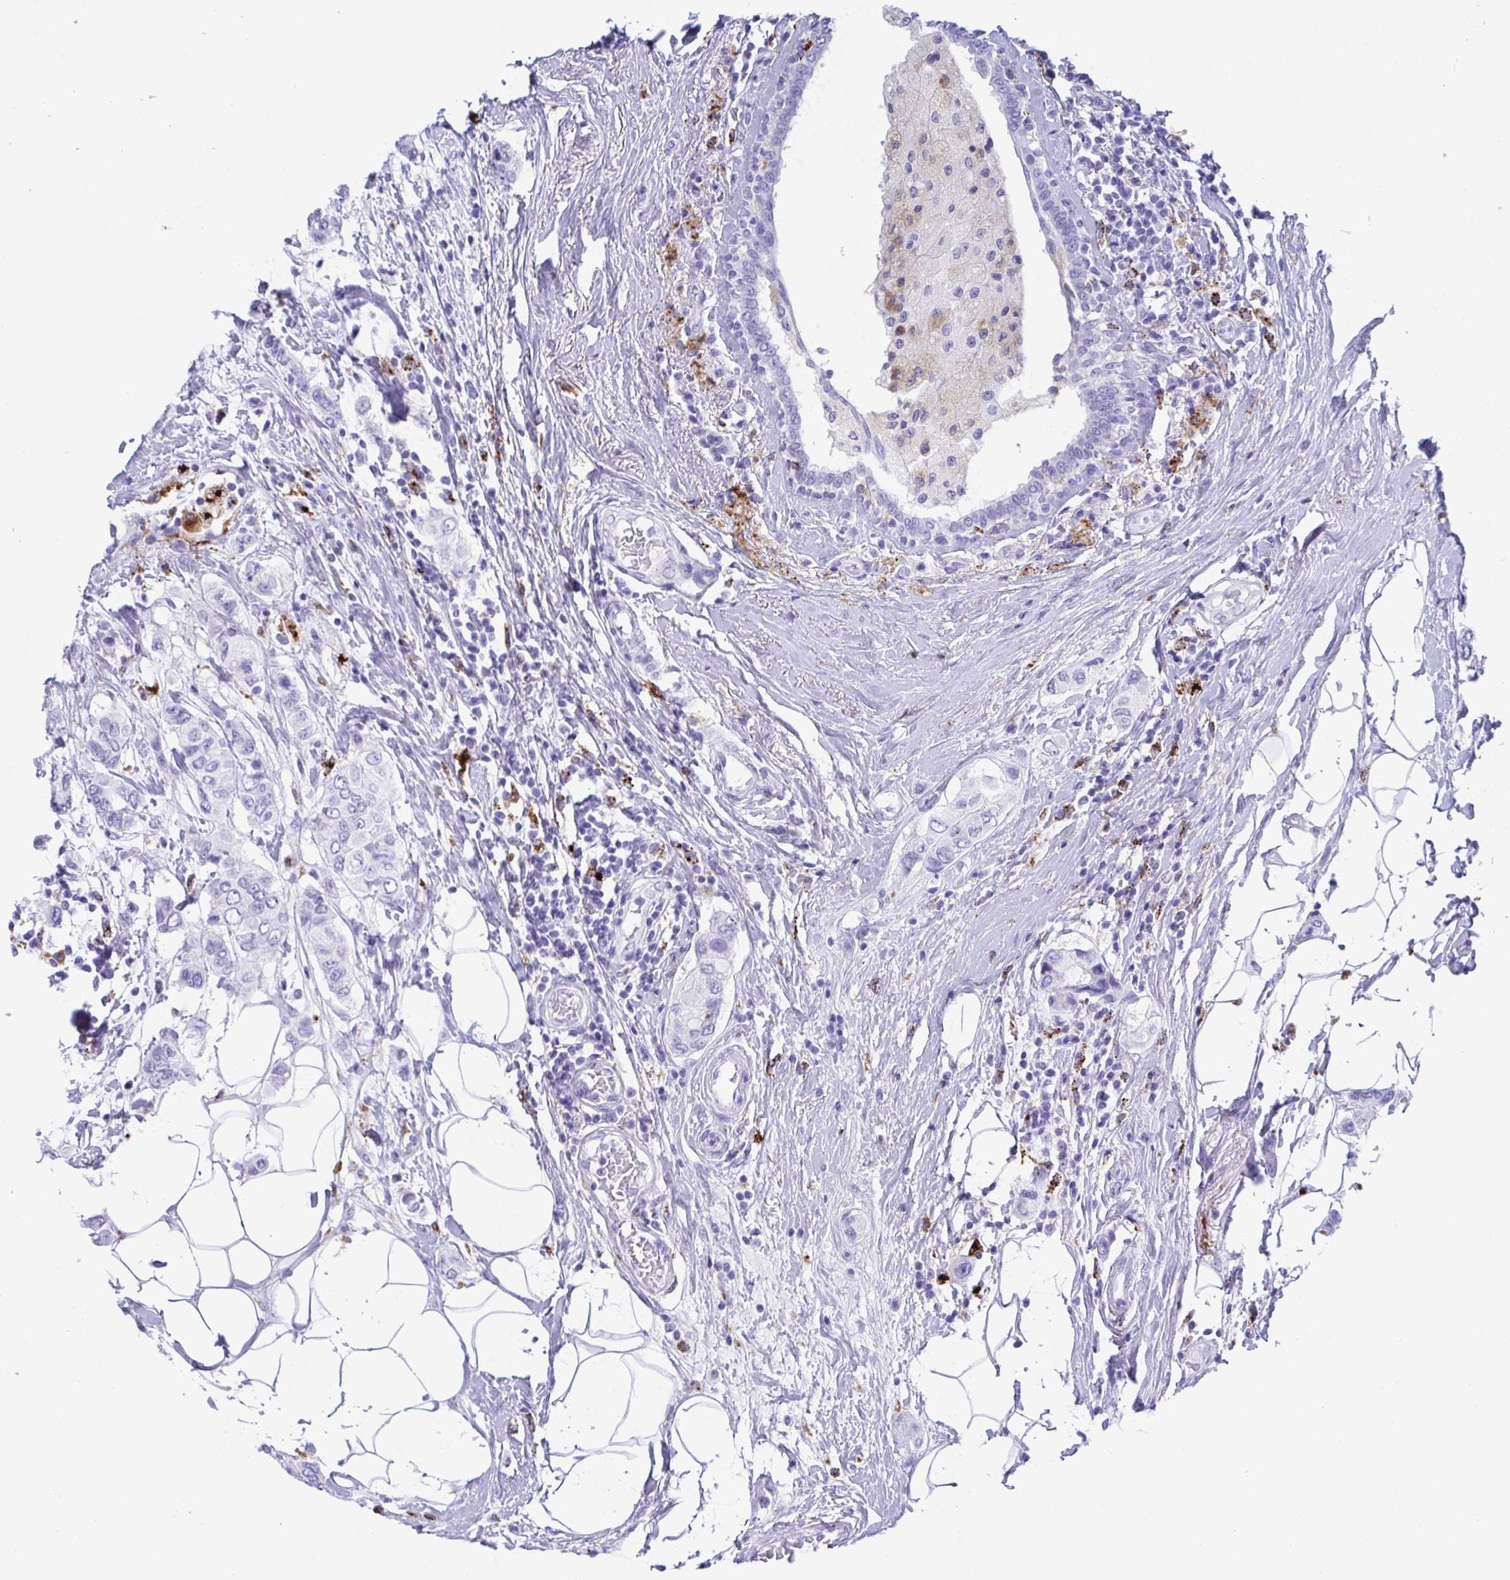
{"staining": {"intensity": "negative", "quantity": "none", "location": "none"}, "tissue": "breast cancer", "cell_type": "Tumor cells", "image_type": "cancer", "snomed": [{"axis": "morphology", "description": "Lobular carcinoma"}, {"axis": "topography", "description": "Breast"}], "caption": "Tumor cells show no significant staining in breast cancer (lobular carcinoma).", "gene": "CPVL", "patient": {"sex": "female", "age": 51}}